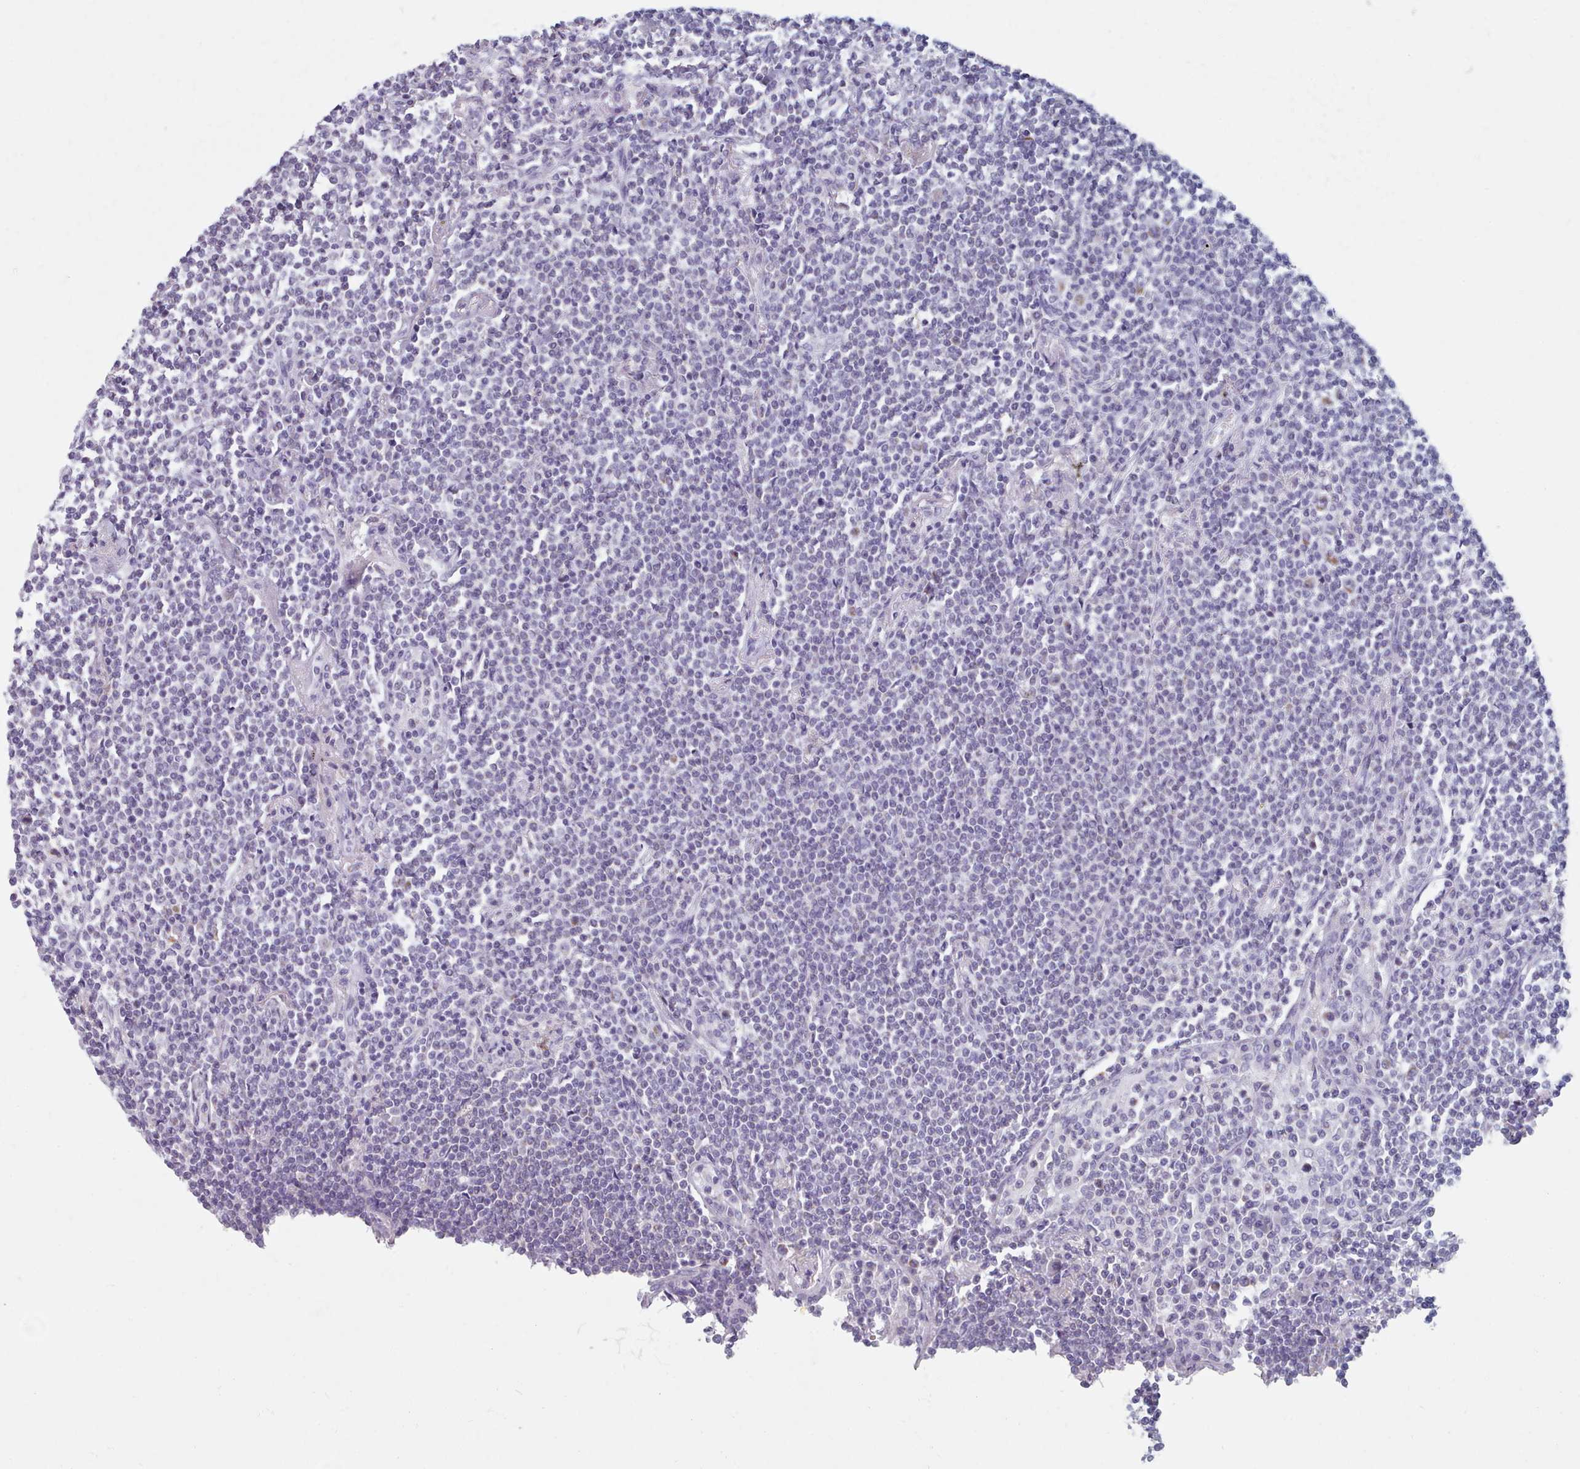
{"staining": {"intensity": "negative", "quantity": "none", "location": "none"}, "tissue": "lymphoma", "cell_type": "Tumor cells", "image_type": "cancer", "snomed": [{"axis": "morphology", "description": "Malignant lymphoma, non-Hodgkin's type, Low grade"}, {"axis": "topography", "description": "Lung"}], "caption": "Immunohistochemistry (IHC) image of lymphoma stained for a protein (brown), which demonstrates no expression in tumor cells. (Immunohistochemistry (IHC), brightfield microscopy, high magnification).", "gene": "HAO1", "patient": {"sex": "female", "age": 71}}